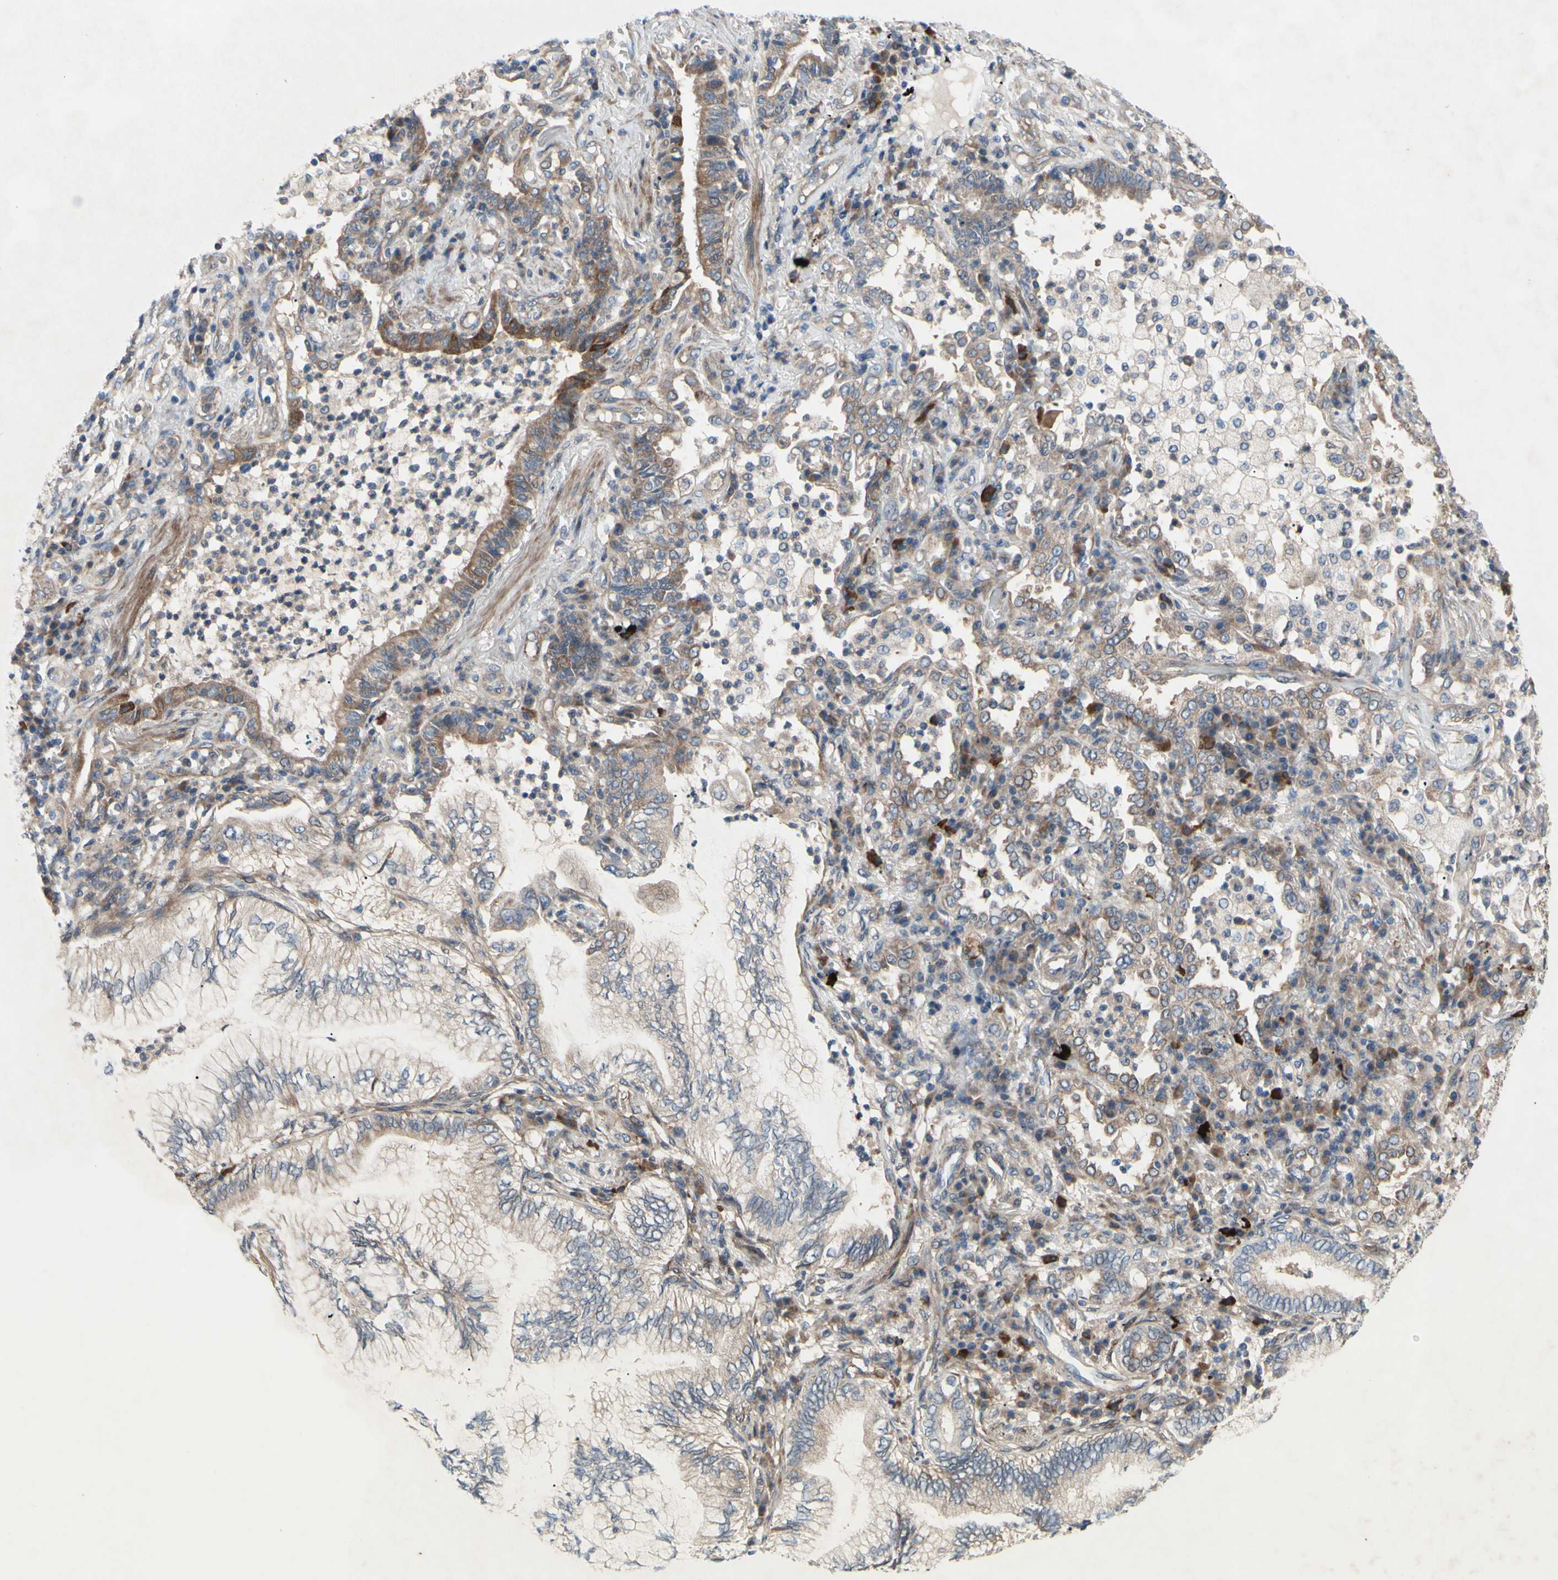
{"staining": {"intensity": "moderate", "quantity": "25%-75%", "location": "cytoplasmic/membranous"}, "tissue": "lung cancer", "cell_type": "Tumor cells", "image_type": "cancer", "snomed": [{"axis": "morphology", "description": "Normal tissue, NOS"}, {"axis": "morphology", "description": "Adenocarcinoma, NOS"}, {"axis": "topography", "description": "Bronchus"}, {"axis": "topography", "description": "Lung"}], "caption": "Protein expression analysis of lung adenocarcinoma exhibits moderate cytoplasmic/membranous staining in about 25%-75% of tumor cells.", "gene": "SVIL", "patient": {"sex": "female", "age": 70}}